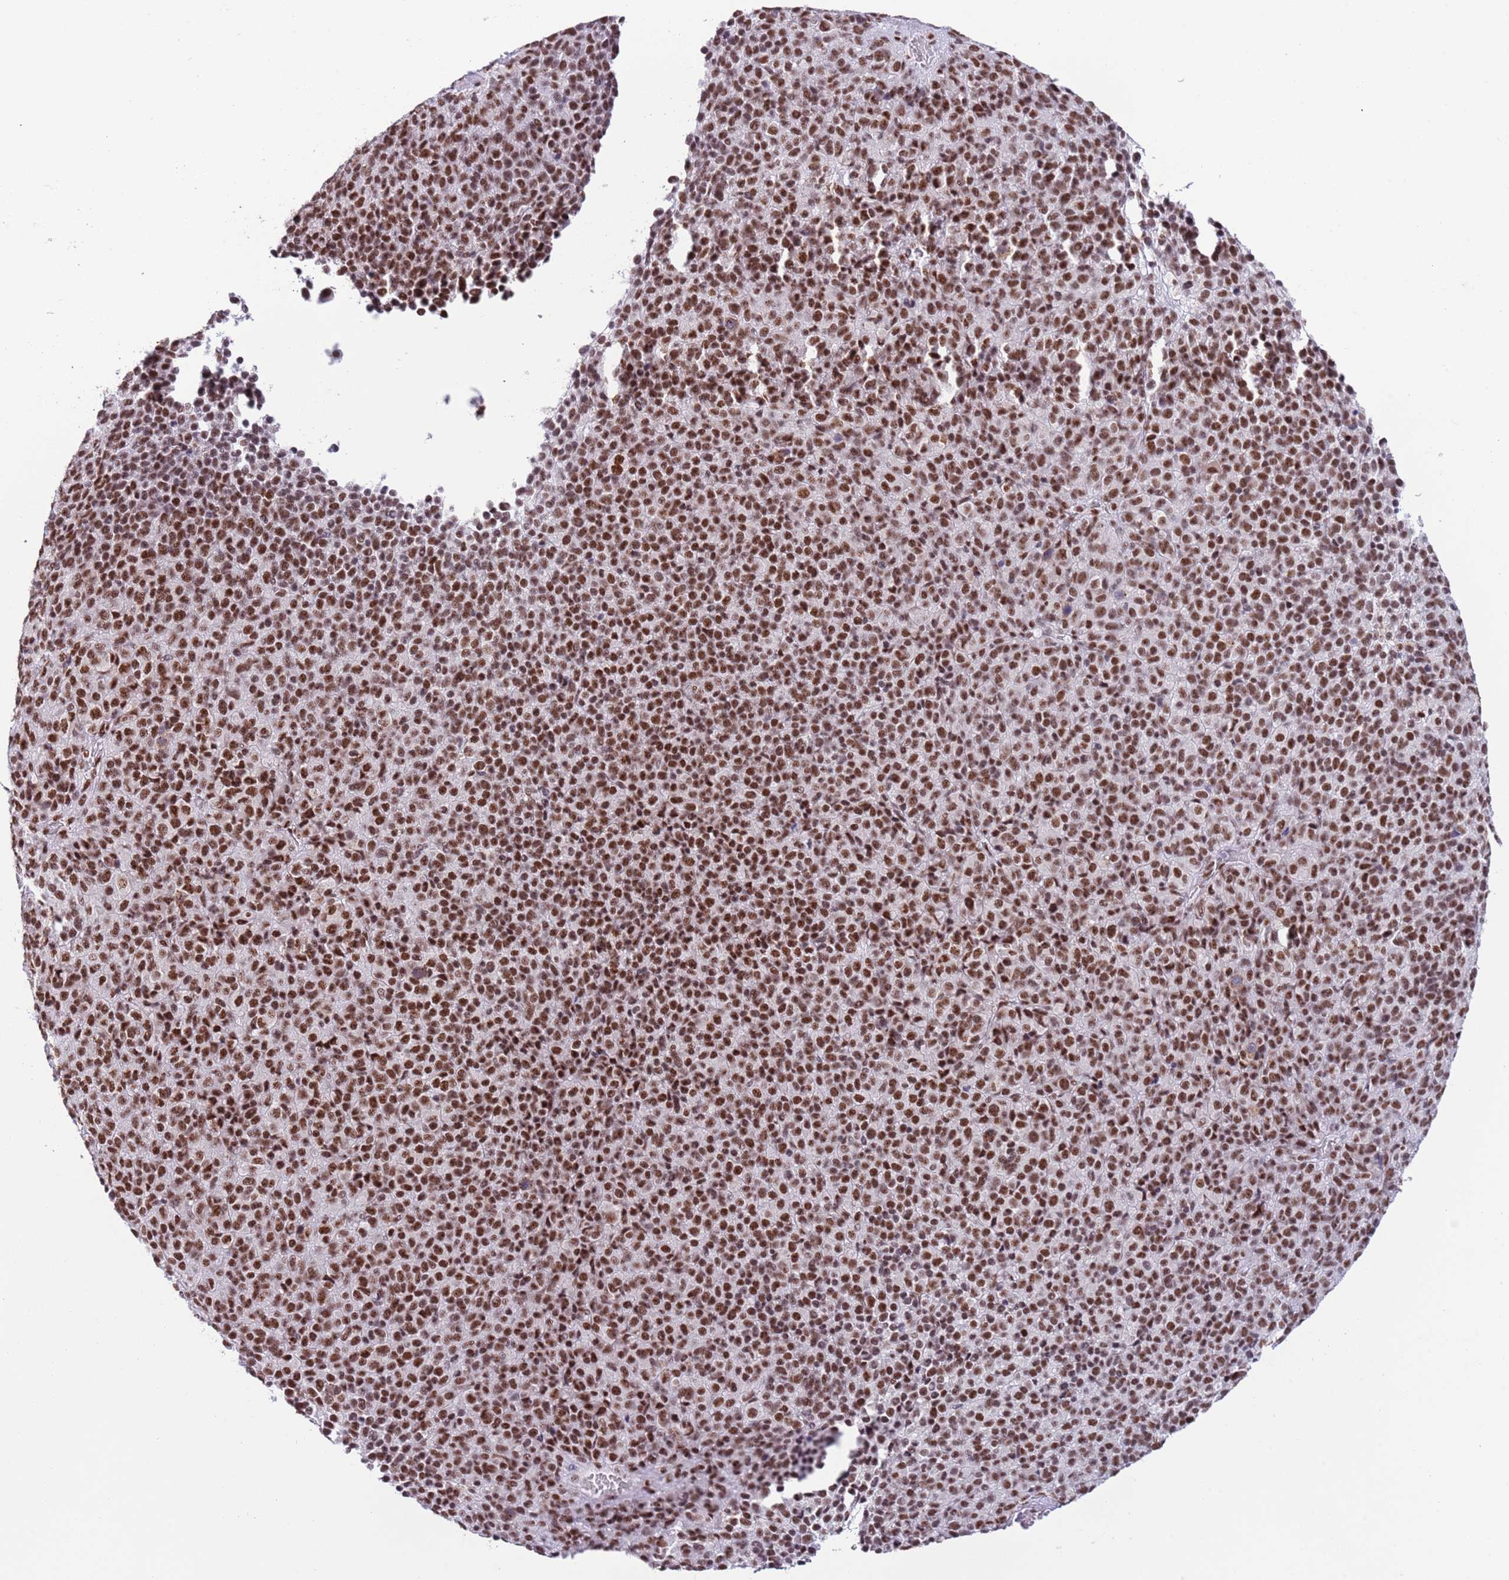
{"staining": {"intensity": "strong", "quantity": ">75%", "location": "nuclear"}, "tissue": "melanoma", "cell_type": "Tumor cells", "image_type": "cancer", "snomed": [{"axis": "morphology", "description": "Malignant melanoma, Metastatic site"}, {"axis": "topography", "description": "Brain"}], "caption": "Malignant melanoma (metastatic site) stained for a protein (brown) reveals strong nuclear positive staining in approximately >75% of tumor cells.", "gene": "SF3A2", "patient": {"sex": "female", "age": 56}}